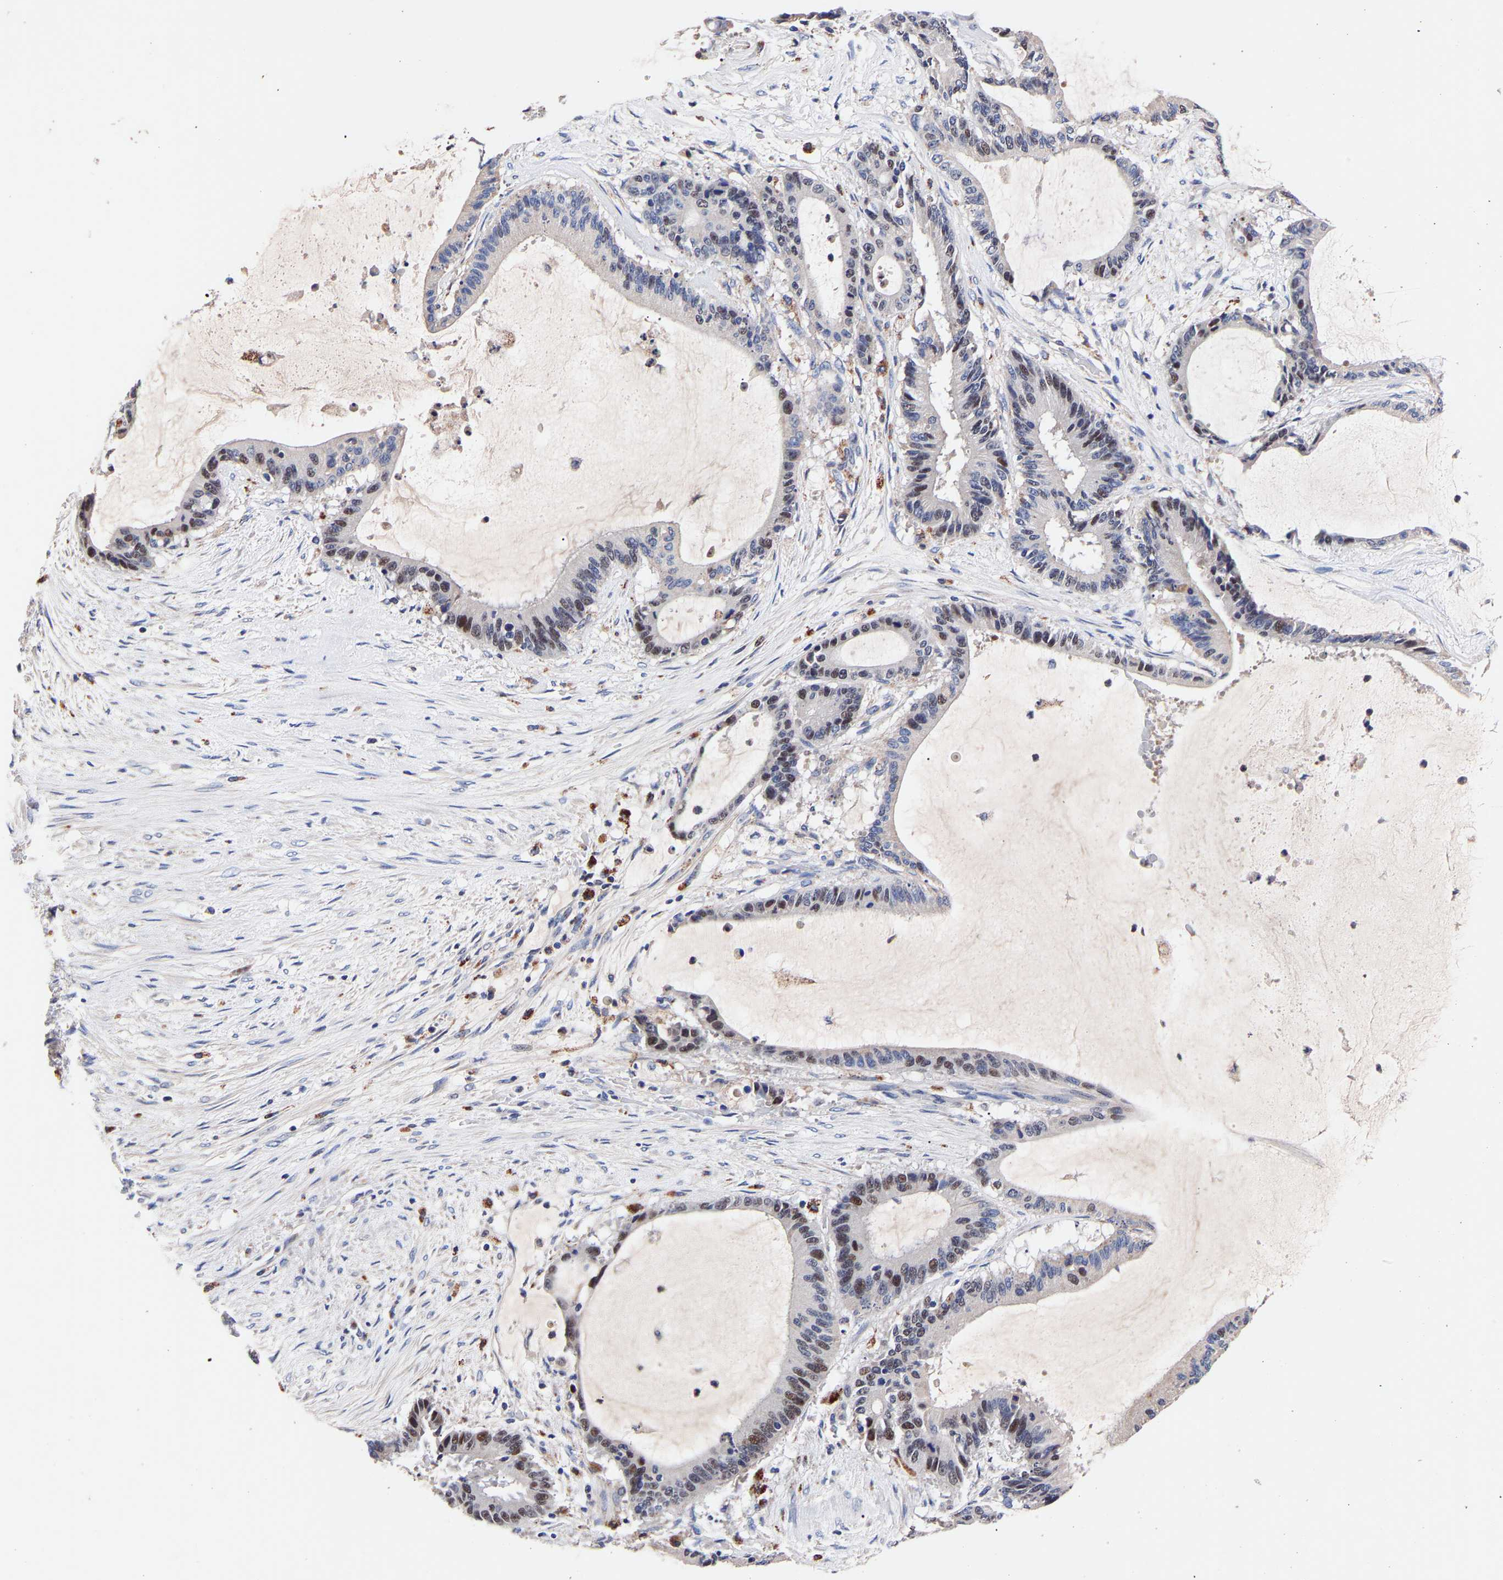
{"staining": {"intensity": "moderate", "quantity": "25%-75%", "location": "nuclear"}, "tissue": "liver cancer", "cell_type": "Tumor cells", "image_type": "cancer", "snomed": [{"axis": "morphology", "description": "Cholangiocarcinoma"}, {"axis": "topography", "description": "Liver"}], "caption": "Immunohistochemical staining of human cholangiocarcinoma (liver) reveals medium levels of moderate nuclear protein staining in about 25%-75% of tumor cells.", "gene": "SEM1", "patient": {"sex": "female", "age": 73}}